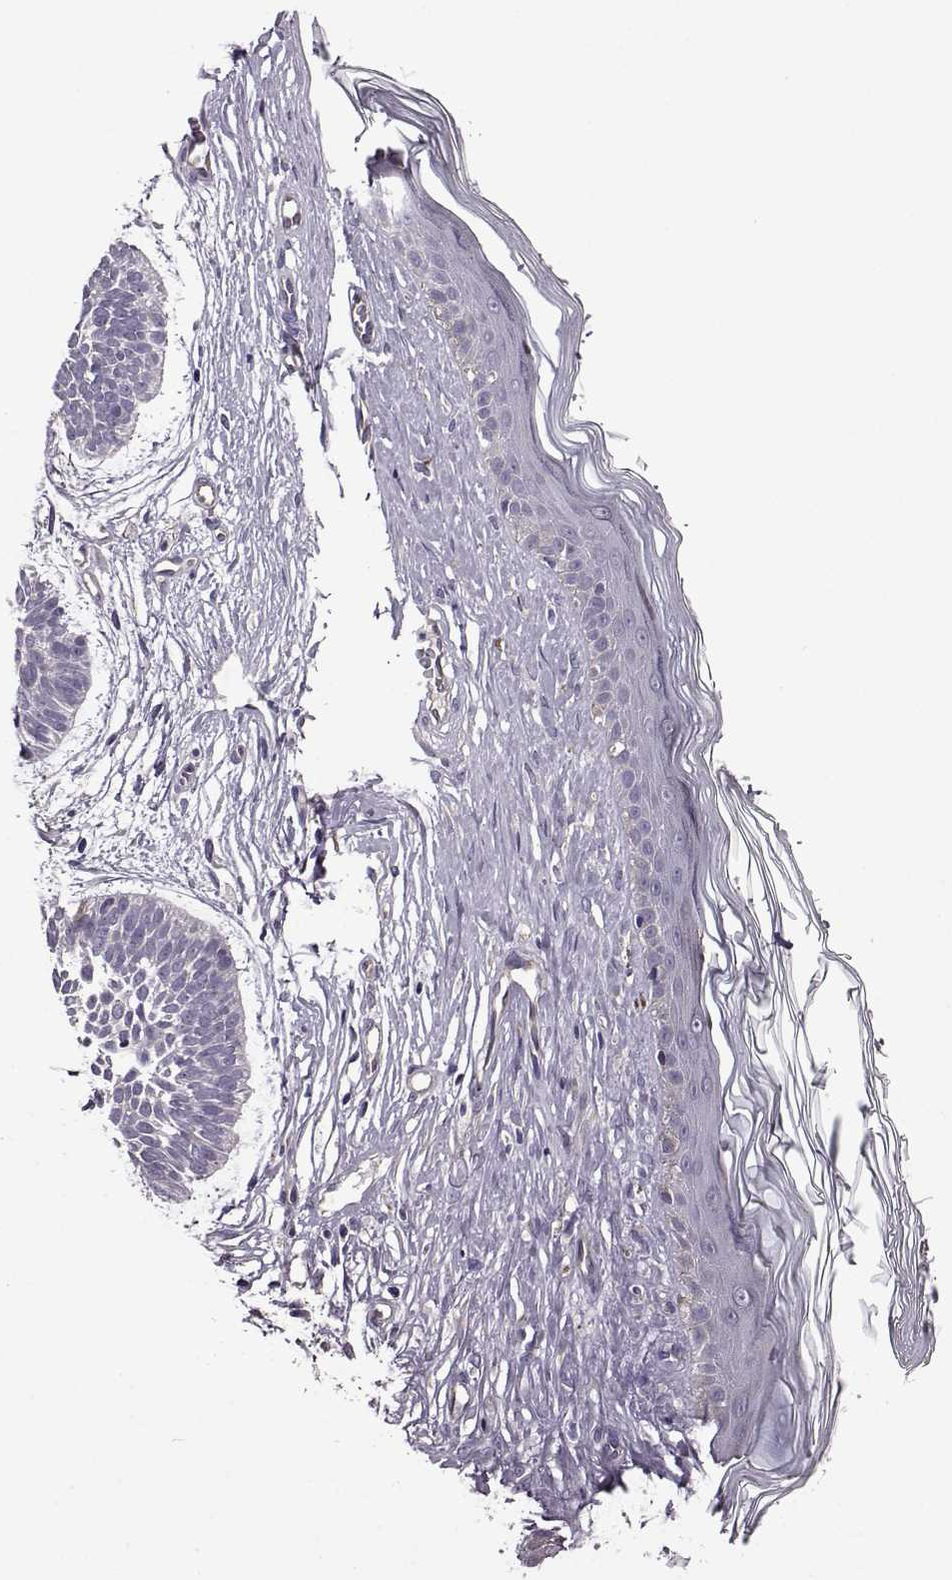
{"staining": {"intensity": "negative", "quantity": "none", "location": "none"}, "tissue": "skin cancer", "cell_type": "Tumor cells", "image_type": "cancer", "snomed": [{"axis": "morphology", "description": "Basal cell carcinoma"}, {"axis": "topography", "description": "Skin"}], "caption": "Tumor cells show no significant protein positivity in skin cancer (basal cell carcinoma).", "gene": "EDDM3B", "patient": {"sex": "male", "age": 85}}